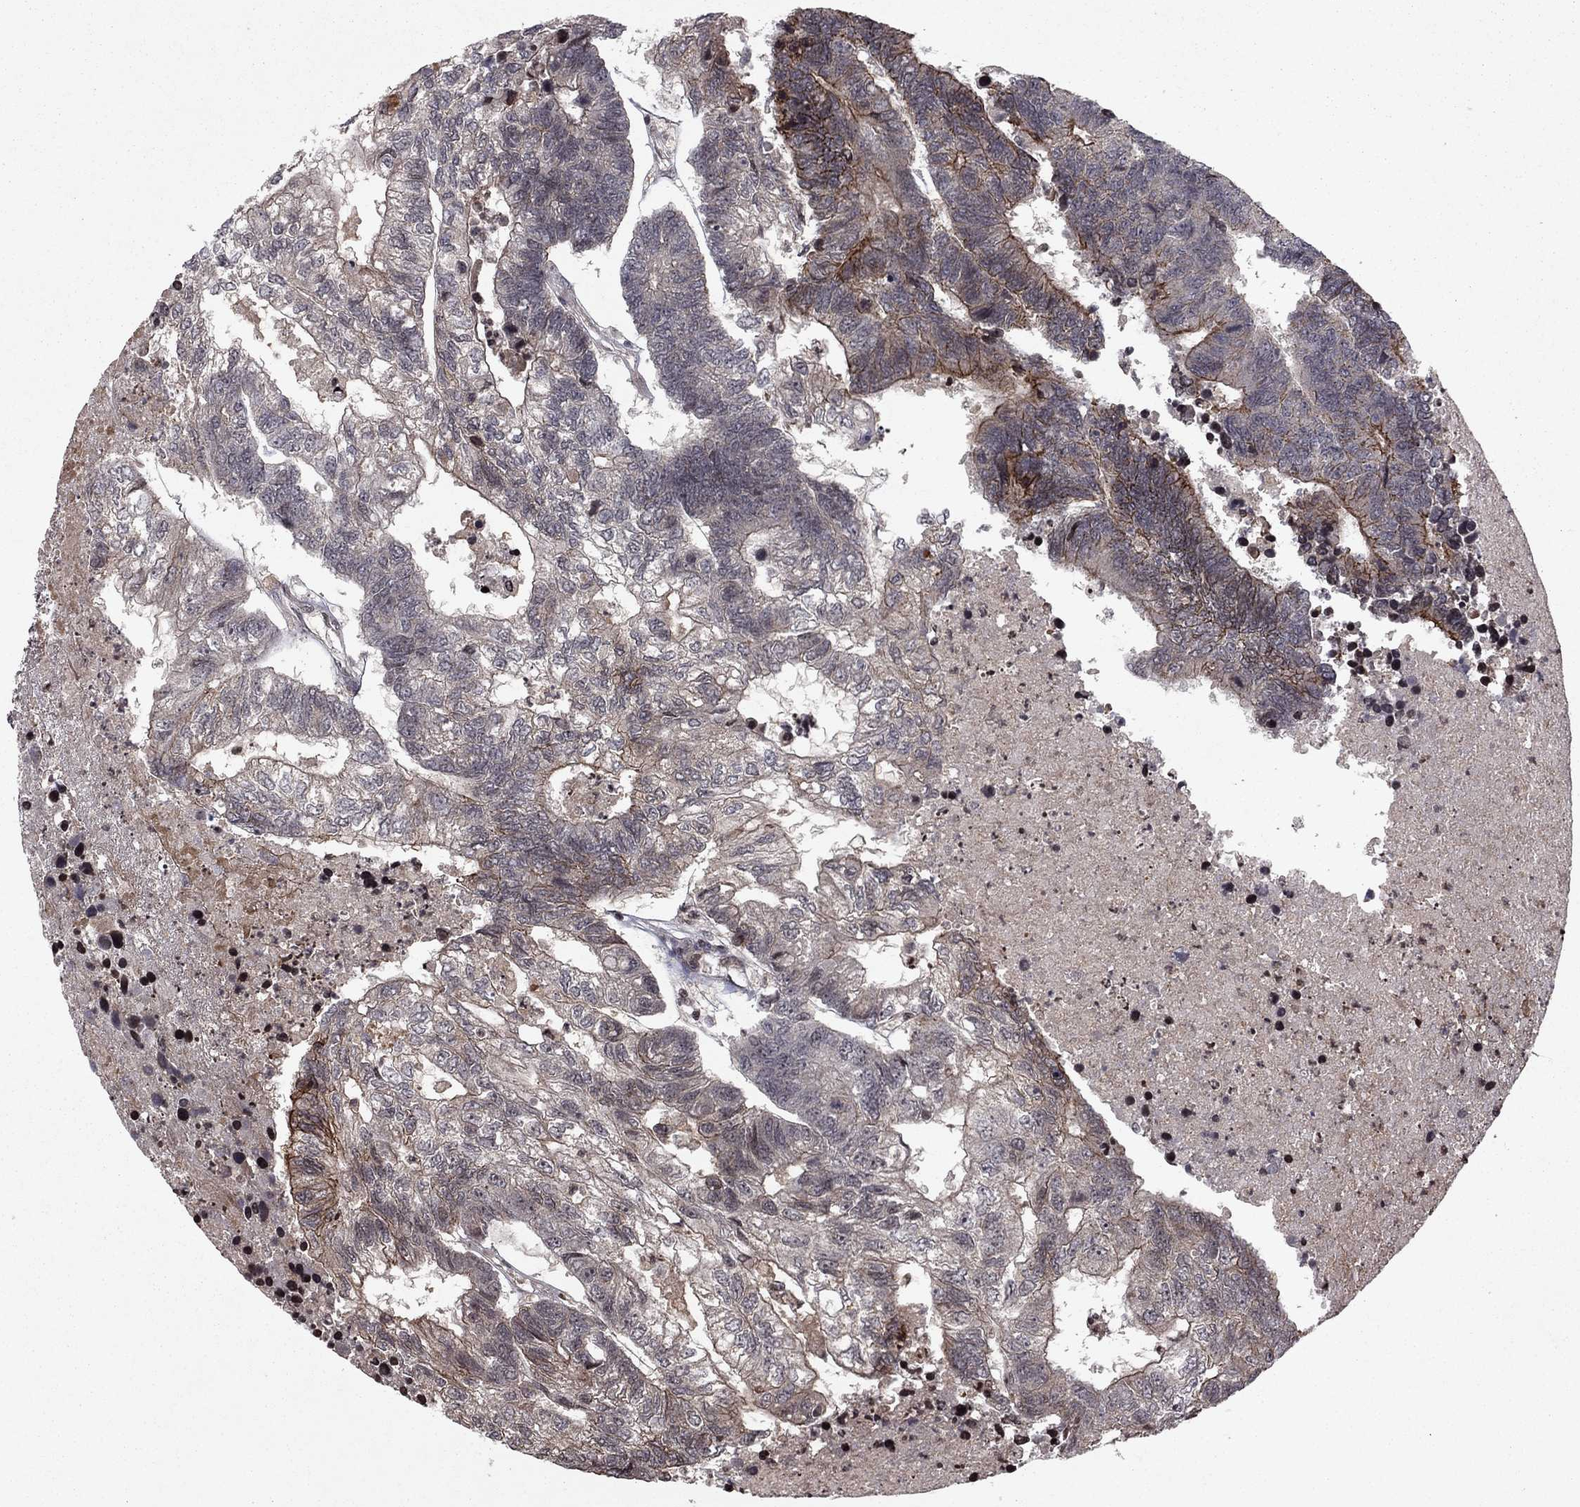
{"staining": {"intensity": "moderate", "quantity": "<25%", "location": "cytoplasmic/membranous"}, "tissue": "colorectal cancer", "cell_type": "Tumor cells", "image_type": "cancer", "snomed": [{"axis": "morphology", "description": "Adenocarcinoma, NOS"}, {"axis": "topography", "description": "Colon"}], "caption": "The micrograph displays immunohistochemical staining of colorectal cancer (adenocarcinoma). There is moderate cytoplasmic/membranous staining is present in approximately <25% of tumor cells.", "gene": "SORBS1", "patient": {"sex": "female", "age": 48}}